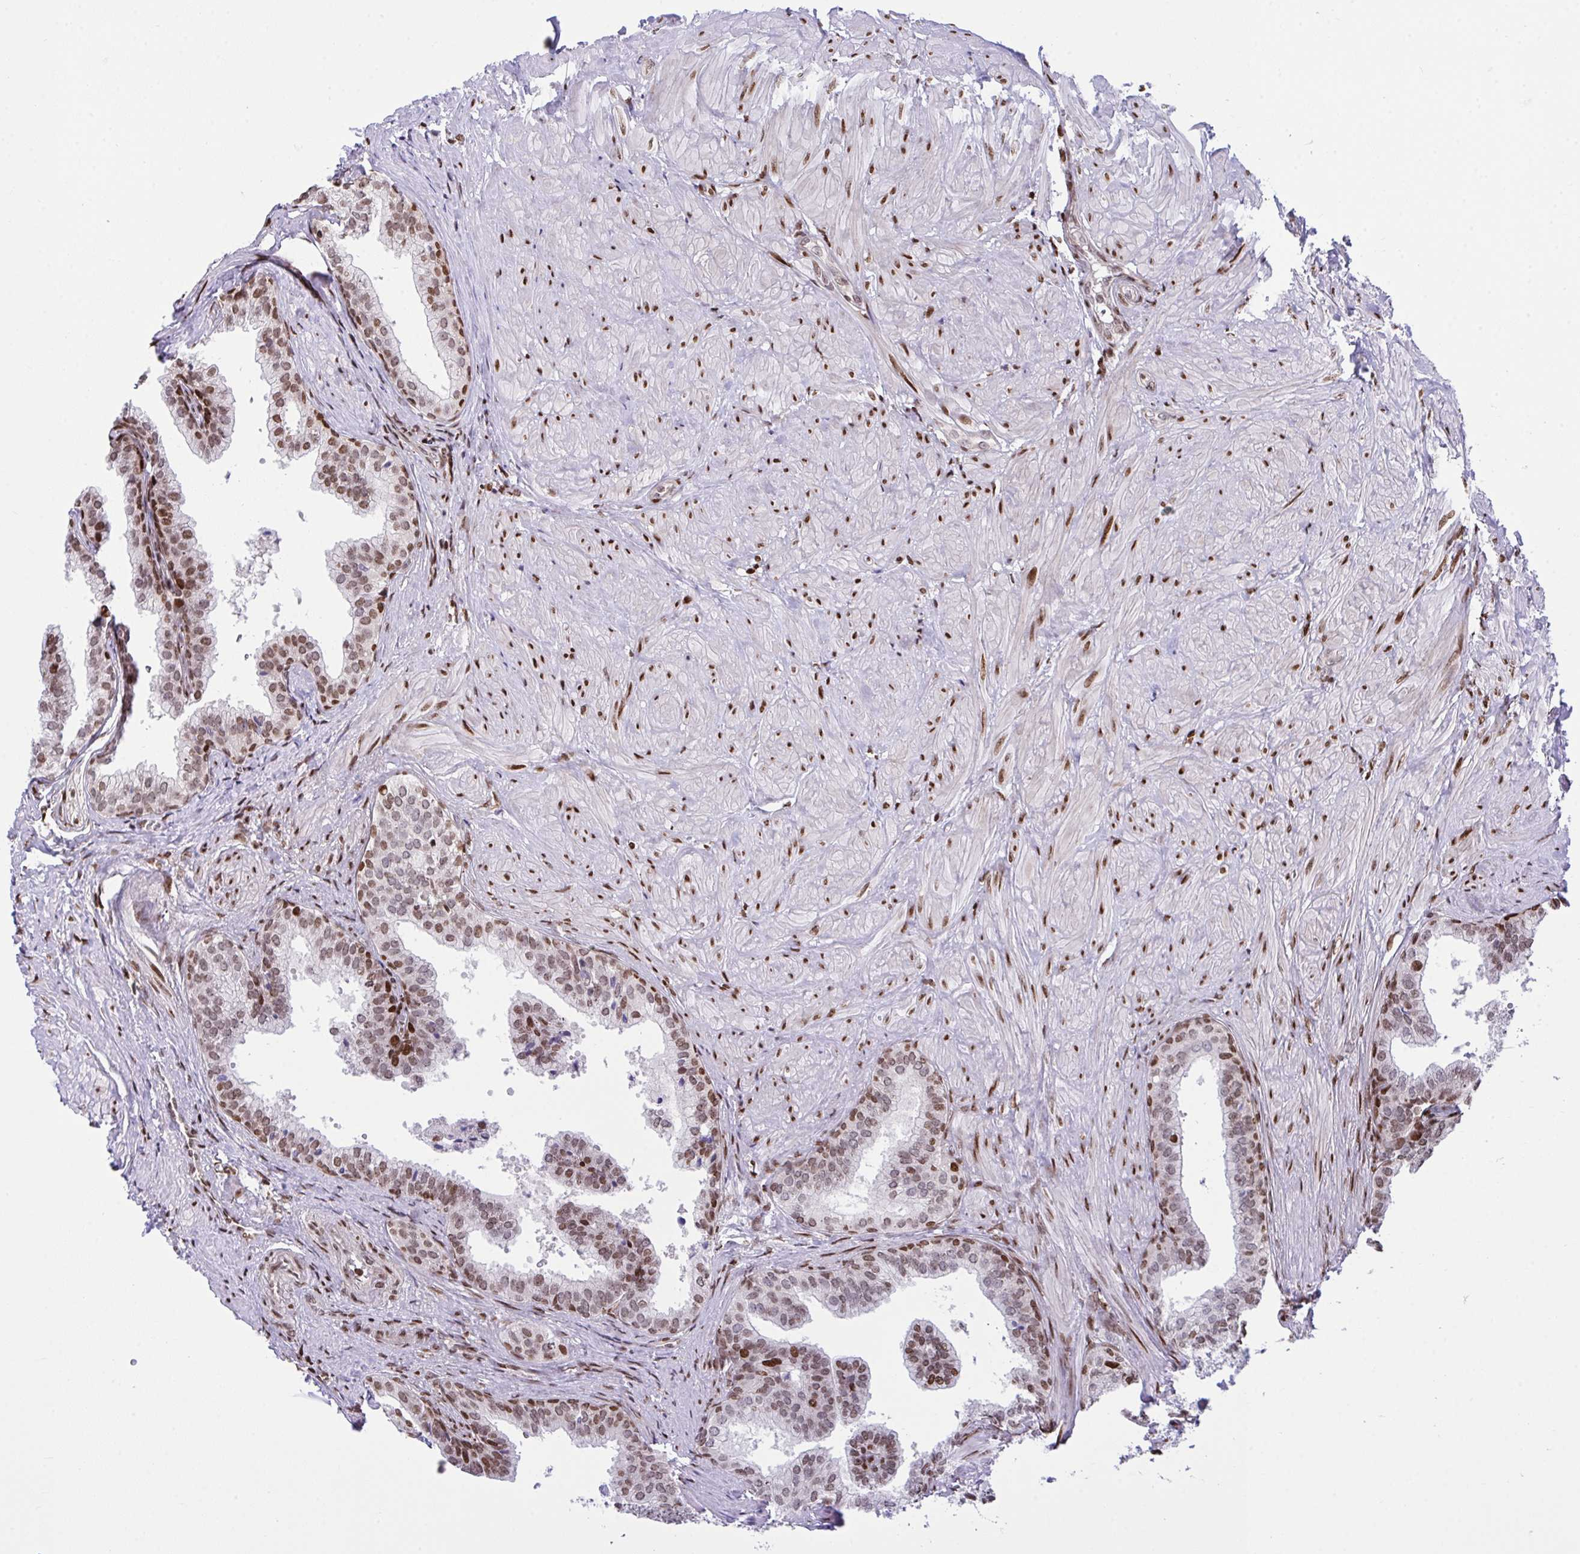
{"staining": {"intensity": "moderate", "quantity": ">75%", "location": "nuclear"}, "tissue": "prostate", "cell_type": "Glandular cells", "image_type": "normal", "snomed": [{"axis": "morphology", "description": "Normal tissue, NOS"}, {"axis": "topography", "description": "Prostate"}, {"axis": "topography", "description": "Peripheral nerve tissue"}], "caption": "High-magnification brightfield microscopy of unremarkable prostate stained with DAB (brown) and counterstained with hematoxylin (blue). glandular cells exhibit moderate nuclear positivity is present in about>75% of cells.", "gene": "RAPGEF5", "patient": {"sex": "male", "age": 55}}